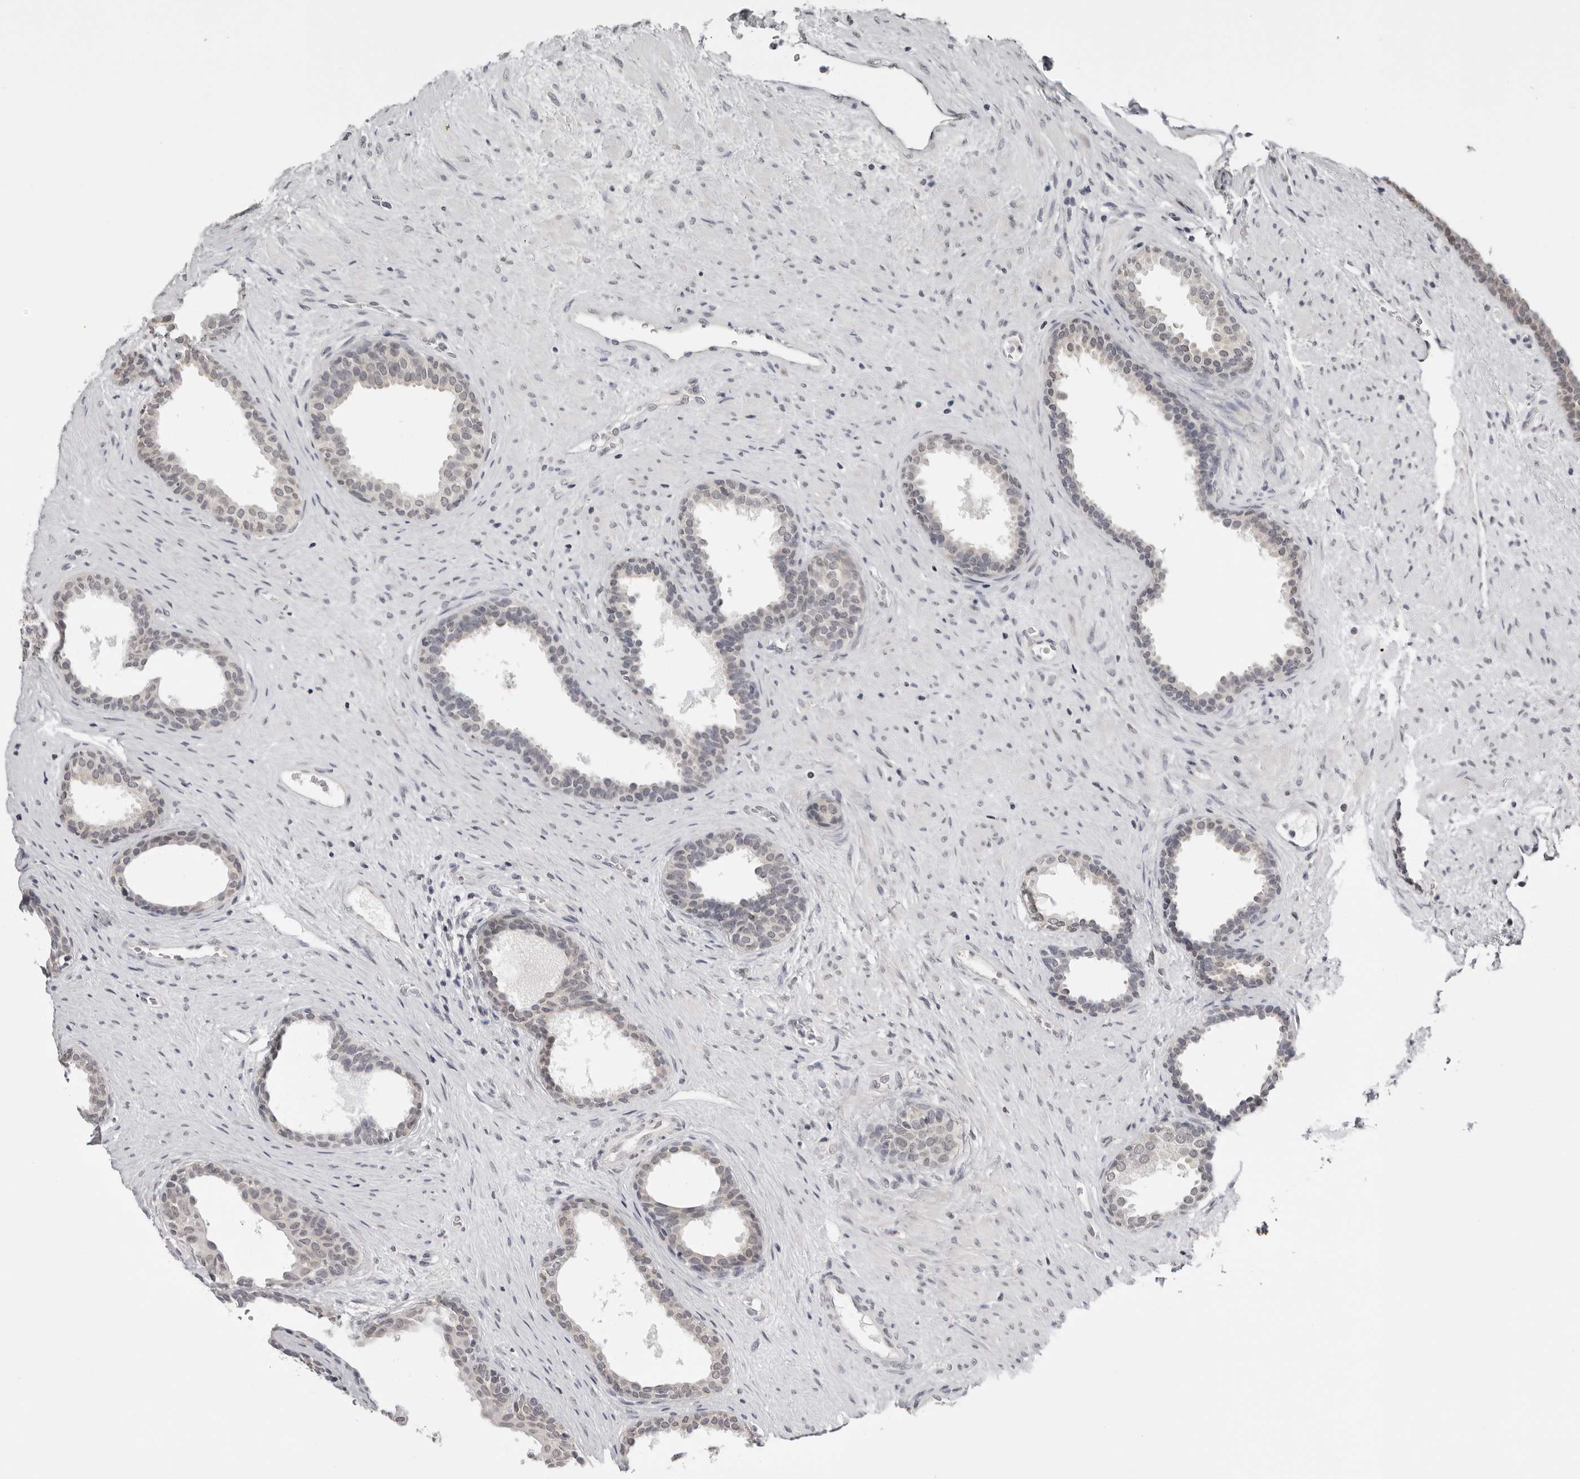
{"staining": {"intensity": "negative", "quantity": "none", "location": "none"}, "tissue": "prostate", "cell_type": "Glandular cells", "image_type": "normal", "snomed": [{"axis": "morphology", "description": "Normal tissue, NOS"}, {"axis": "topography", "description": "Prostate"}], "caption": "Photomicrograph shows no significant protein expression in glandular cells of unremarkable prostate. (IHC, brightfield microscopy, high magnification).", "gene": "PRUNE1", "patient": {"sex": "male", "age": 76}}